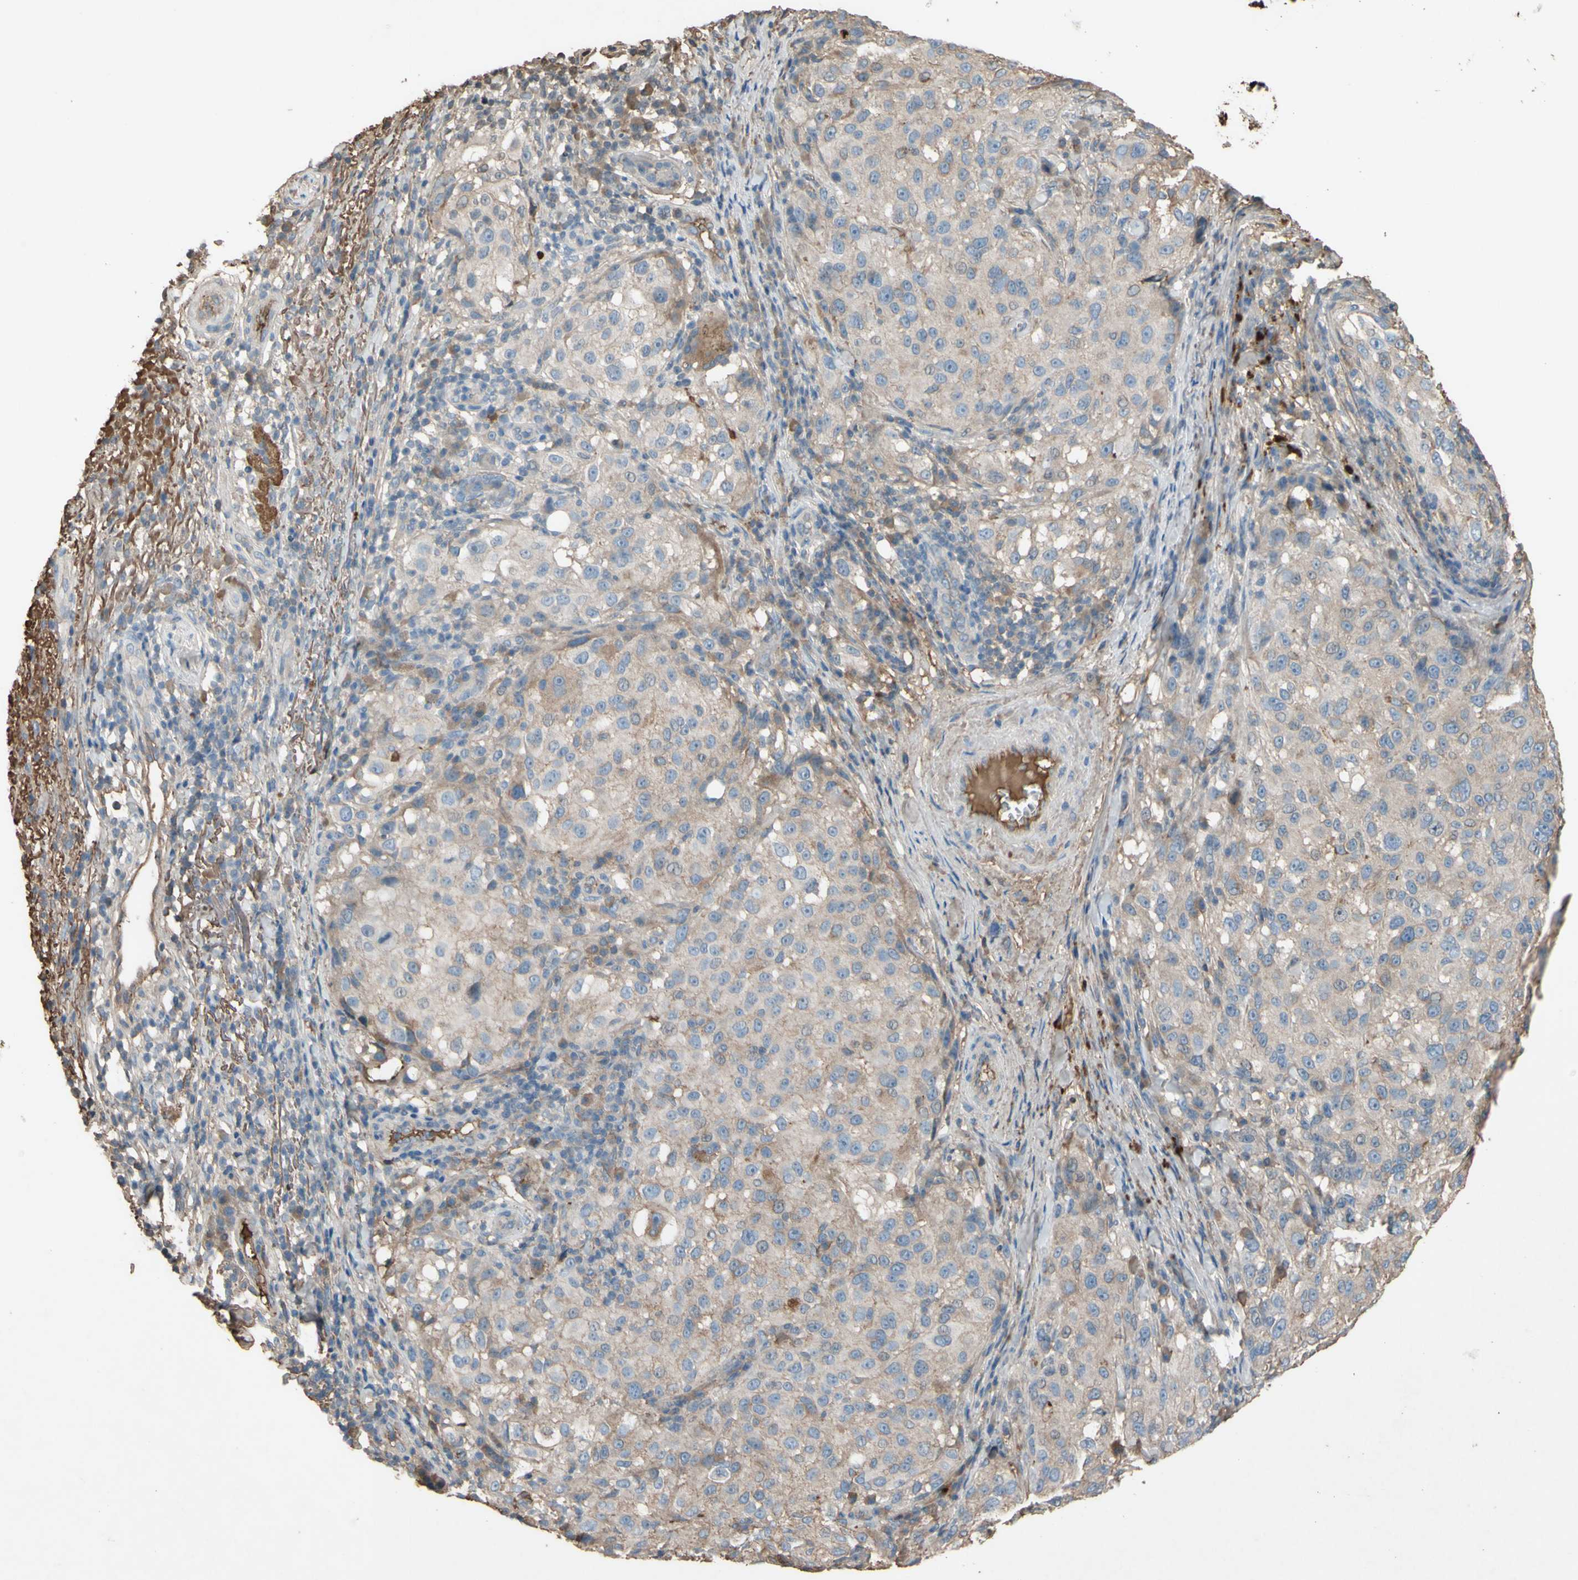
{"staining": {"intensity": "weak", "quantity": ">75%", "location": "cytoplasmic/membranous"}, "tissue": "melanoma", "cell_type": "Tumor cells", "image_type": "cancer", "snomed": [{"axis": "morphology", "description": "Necrosis, NOS"}, {"axis": "morphology", "description": "Malignant melanoma, NOS"}, {"axis": "topography", "description": "Skin"}], "caption": "Tumor cells reveal low levels of weak cytoplasmic/membranous expression in about >75% of cells in human malignant melanoma.", "gene": "PTGDS", "patient": {"sex": "female", "age": 87}}